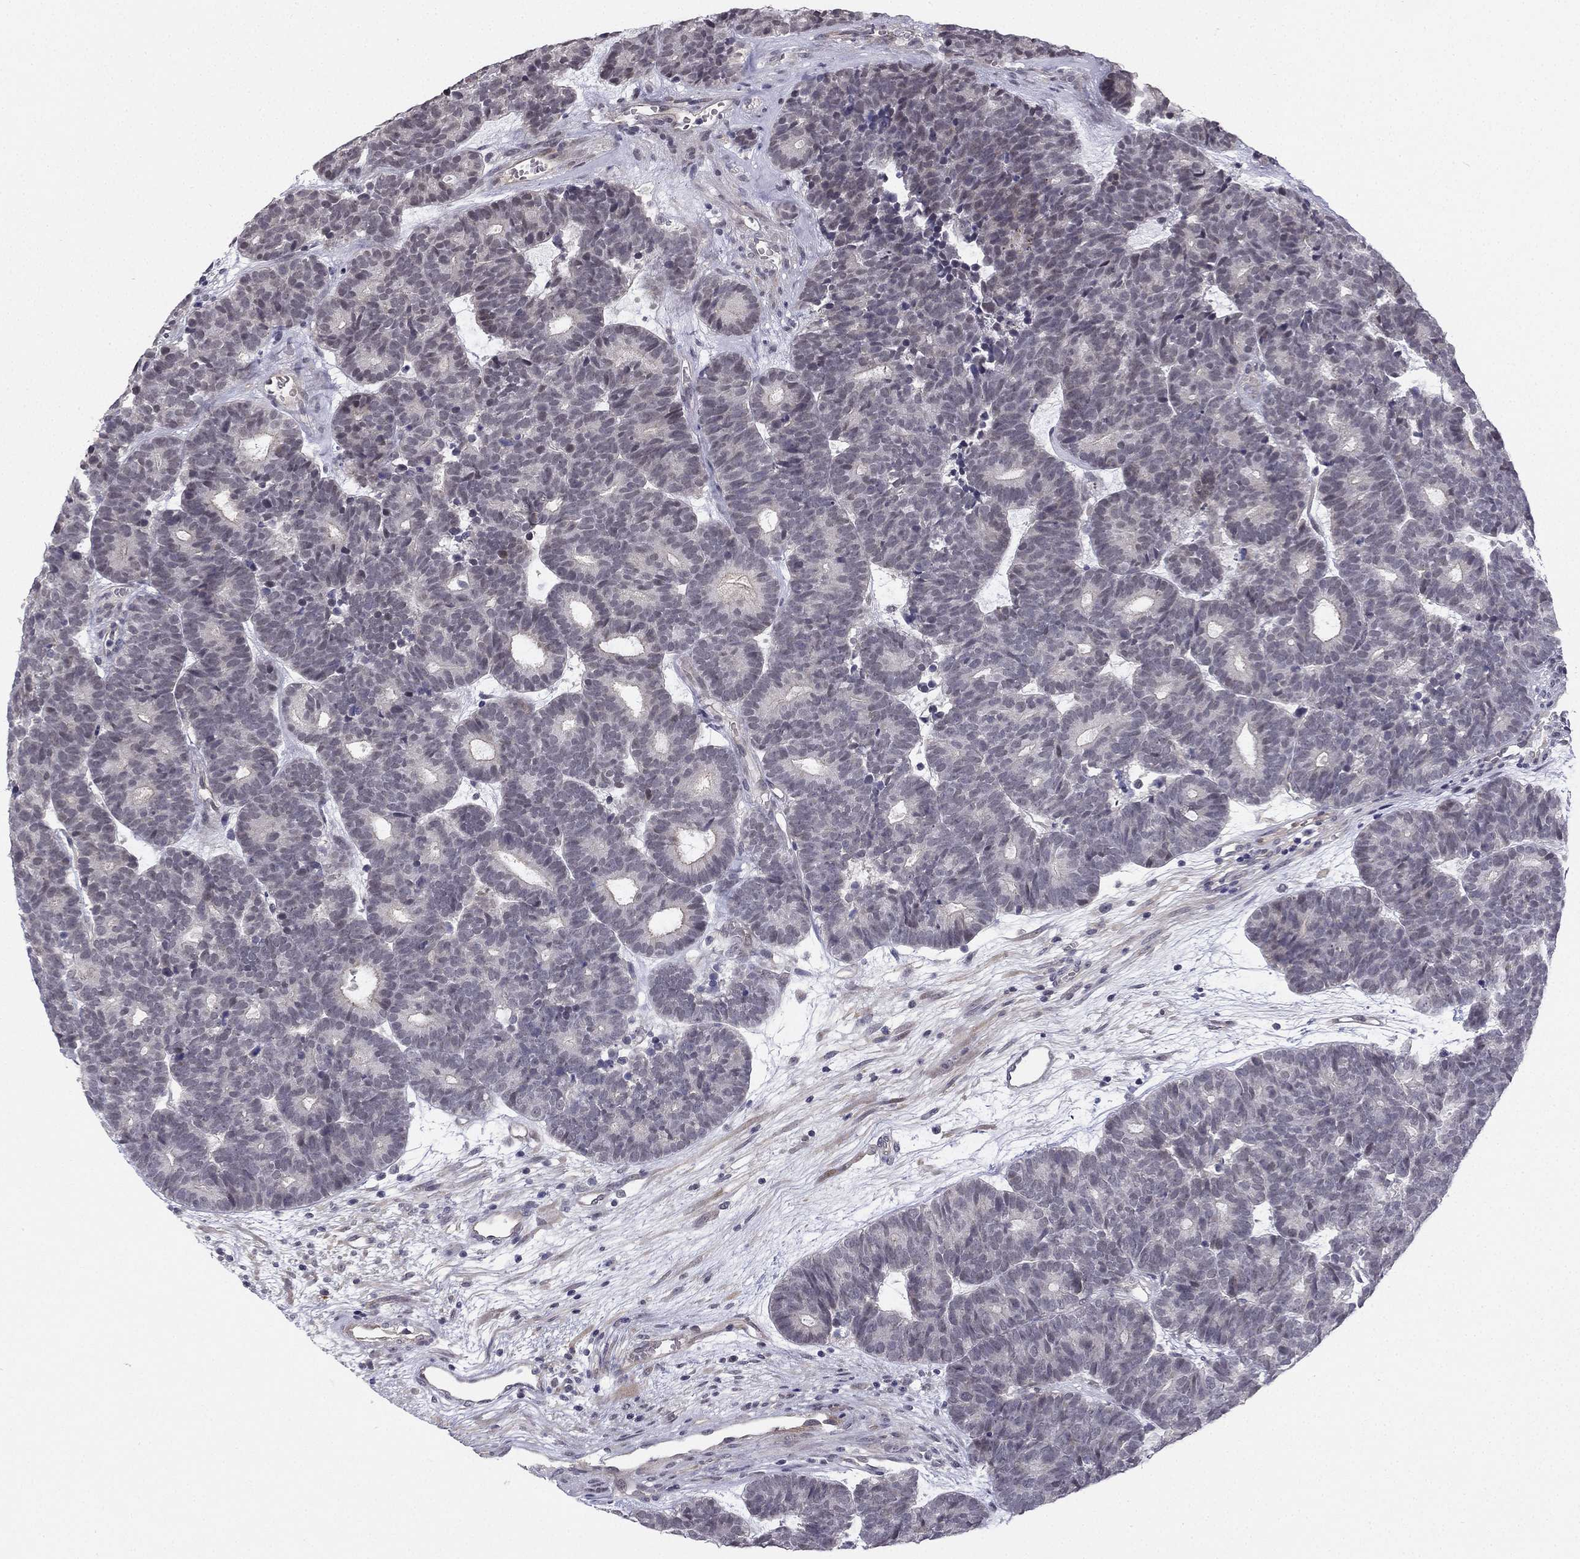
{"staining": {"intensity": "negative", "quantity": "none", "location": "none"}, "tissue": "head and neck cancer", "cell_type": "Tumor cells", "image_type": "cancer", "snomed": [{"axis": "morphology", "description": "Adenocarcinoma, NOS"}, {"axis": "topography", "description": "Head-Neck"}], "caption": "Tumor cells show no significant positivity in adenocarcinoma (head and neck). (DAB (3,3'-diaminobenzidine) immunohistochemistry (IHC) with hematoxylin counter stain).", "gene": "CHST8", "patient": {"sex": "female", "age": 81}}